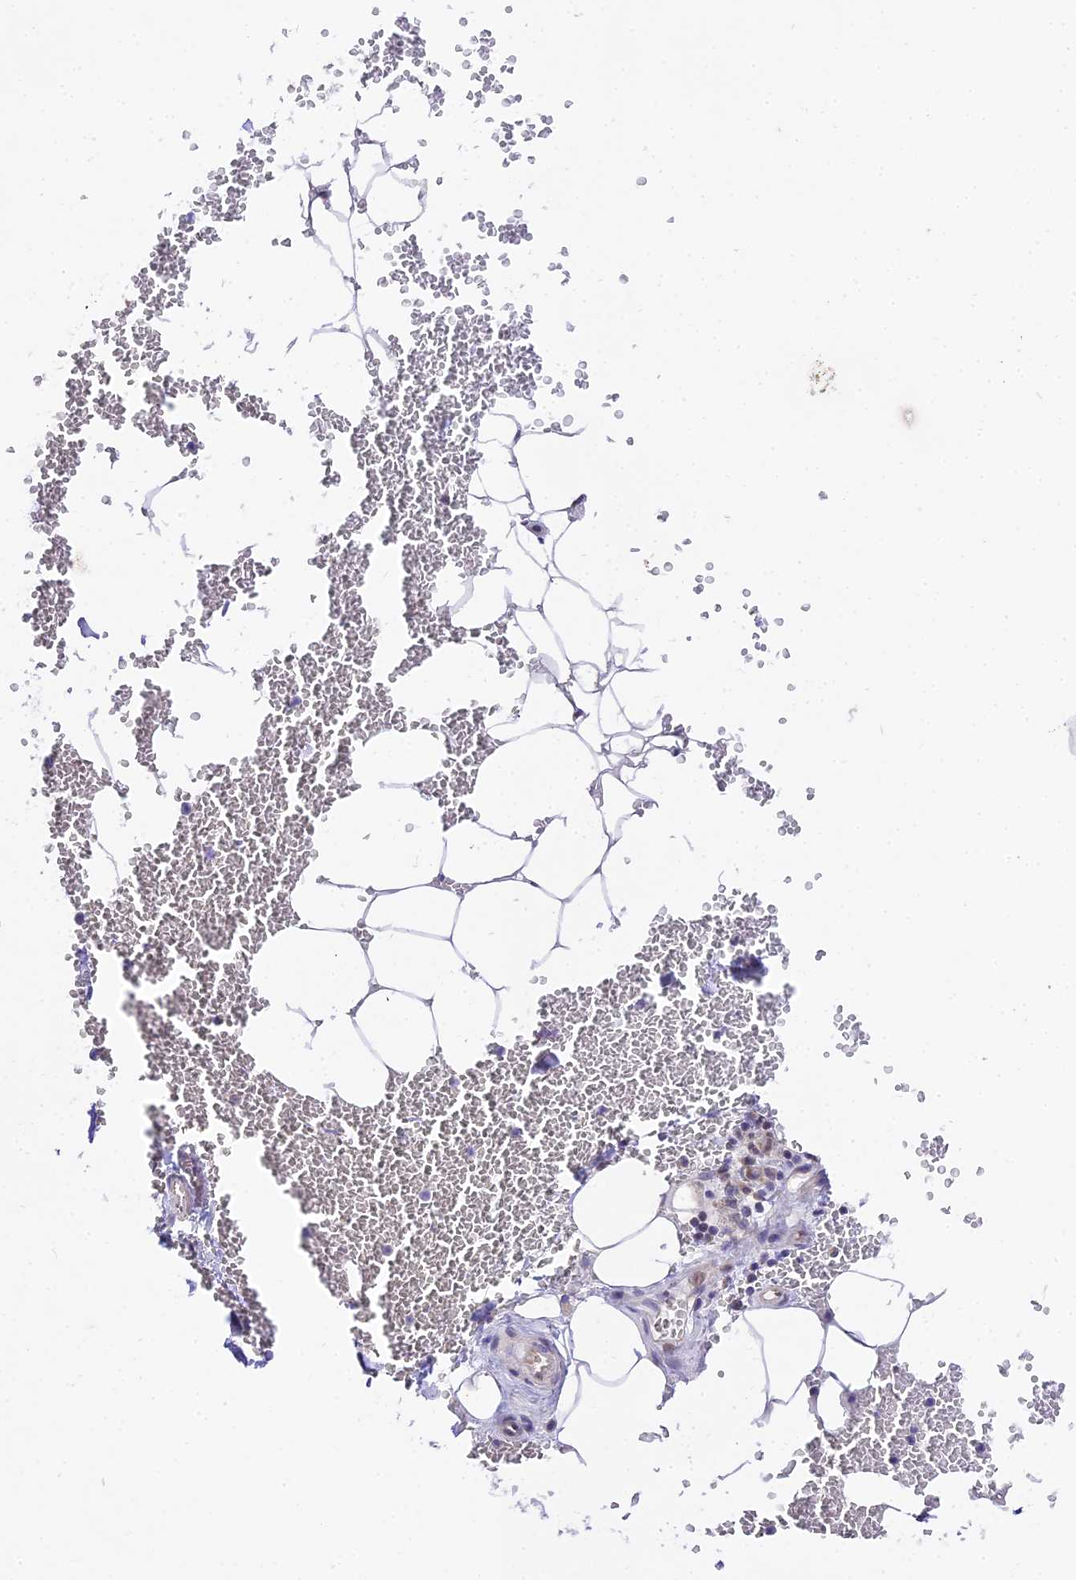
{"staining": {"intensity": "negative", "quantity": "none", "location": "none"}, "tissue": "adipose tissue", "cell_type": "Adipocytes", "image_type": "normal", "snomed": [{"axis": "morphology", "description": "Normal tissue, NOS"}, {"axis": "topography", "description": "Adipose tissue"}, {"axis": "topography", "description": "Peripheral nerve tissue"}], "caption": "A high-resolution photomicrograph shows immunohistochemistry (IHC) staining of normal adipose tissue, which exhibits no significant staining in adipocytes. (Stains: DAB immunohistochemistry with hematoxylin counter stain, Microscopy: brightfield microscopy at high magnification).", "gene": "ATP5PB", "patient": {"sex": "male", "age": 52}}